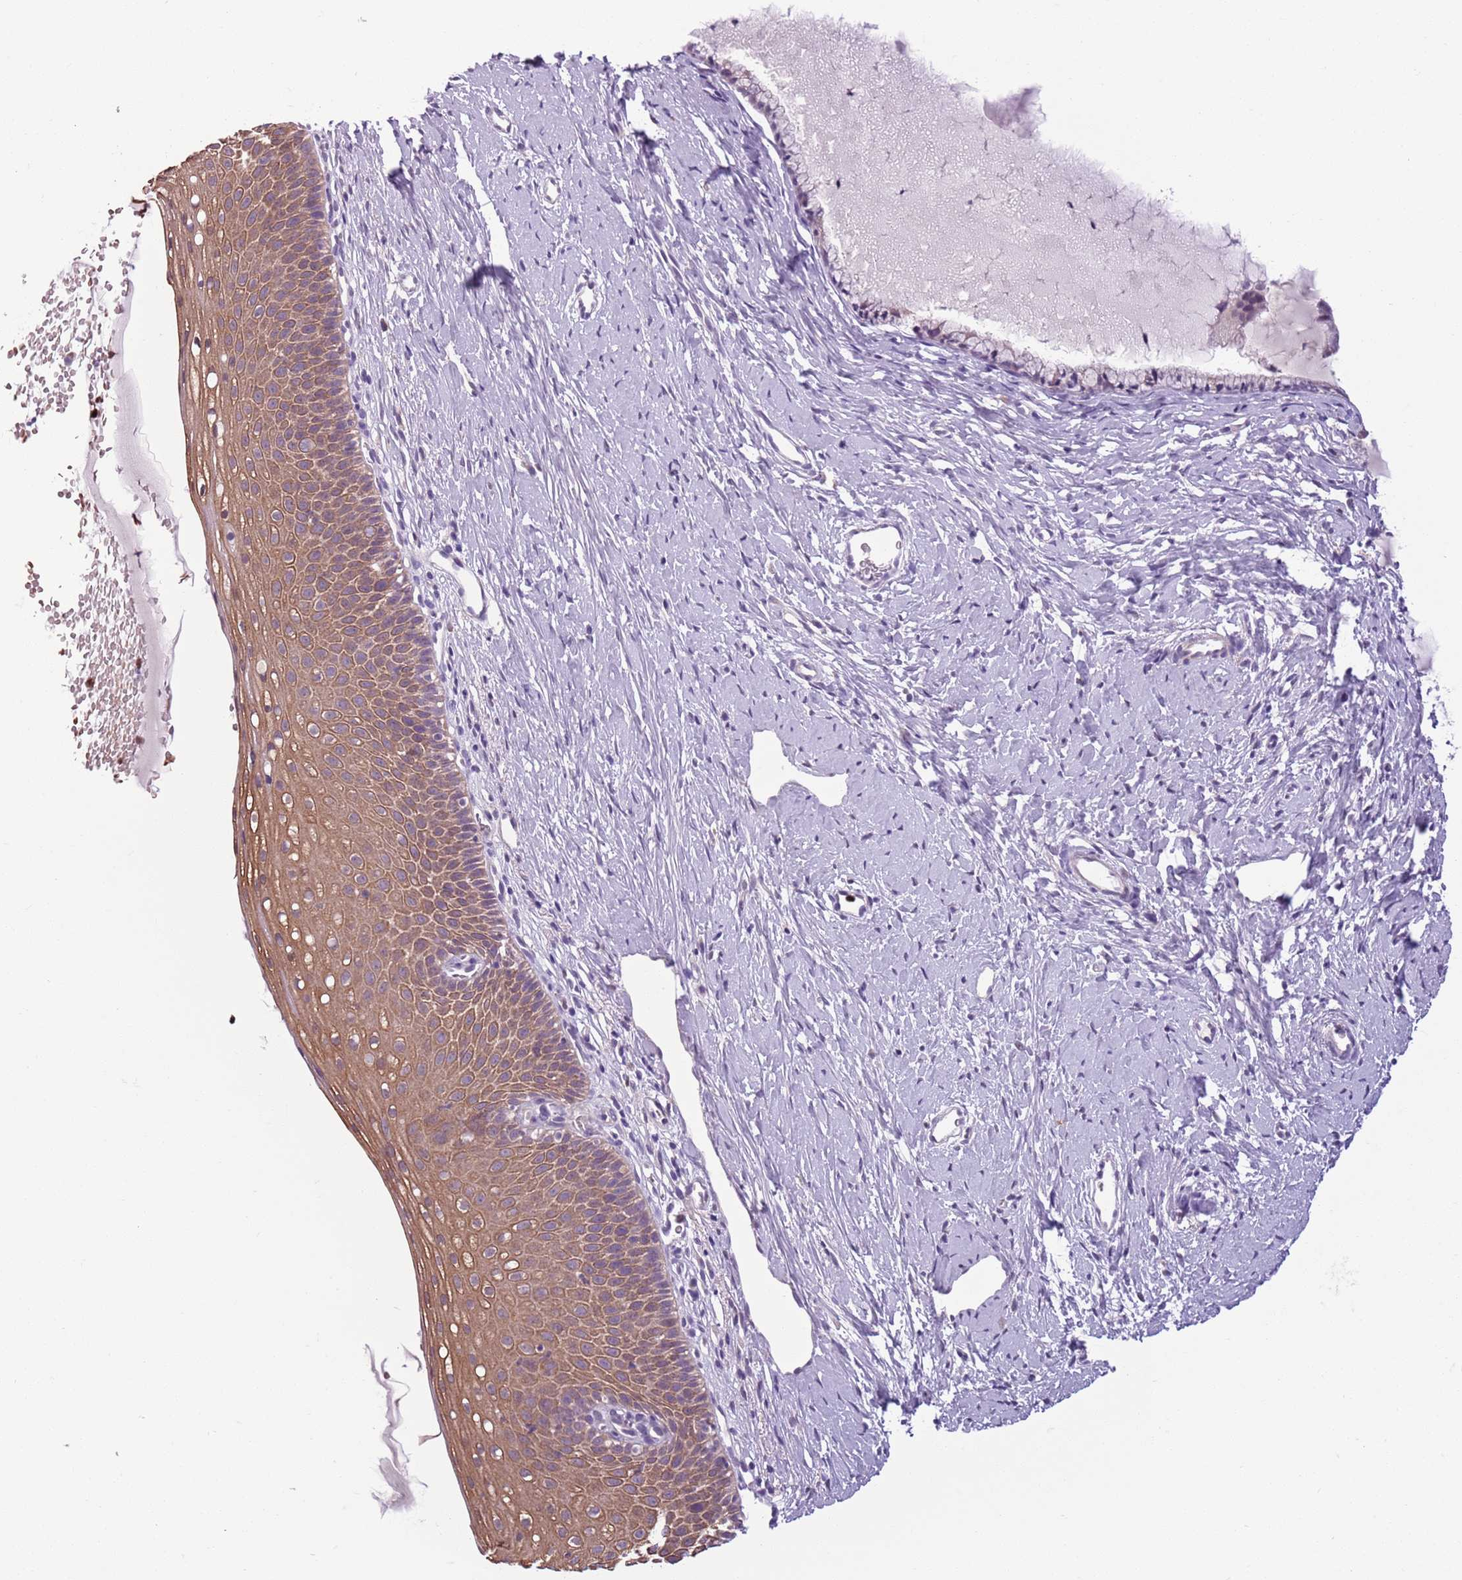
{"staining": {"intensity": "negative", "quantity": "none", "location": "none"}, "tissue": "cervix", "cell_type": "Glandular cells", "image_type": "normal", "snomed": [{"axis": "morphology", "description": "Normal tissue, NOS"}, {"axis": "topography", "description": "Cervix"}], "caption": "This is an immunohistochemistry photomicrograph of normal human cervix. There is no expression in glandular cells.", "gene": "ADCY7", "patient": {"sex": "female", "age": 57}}